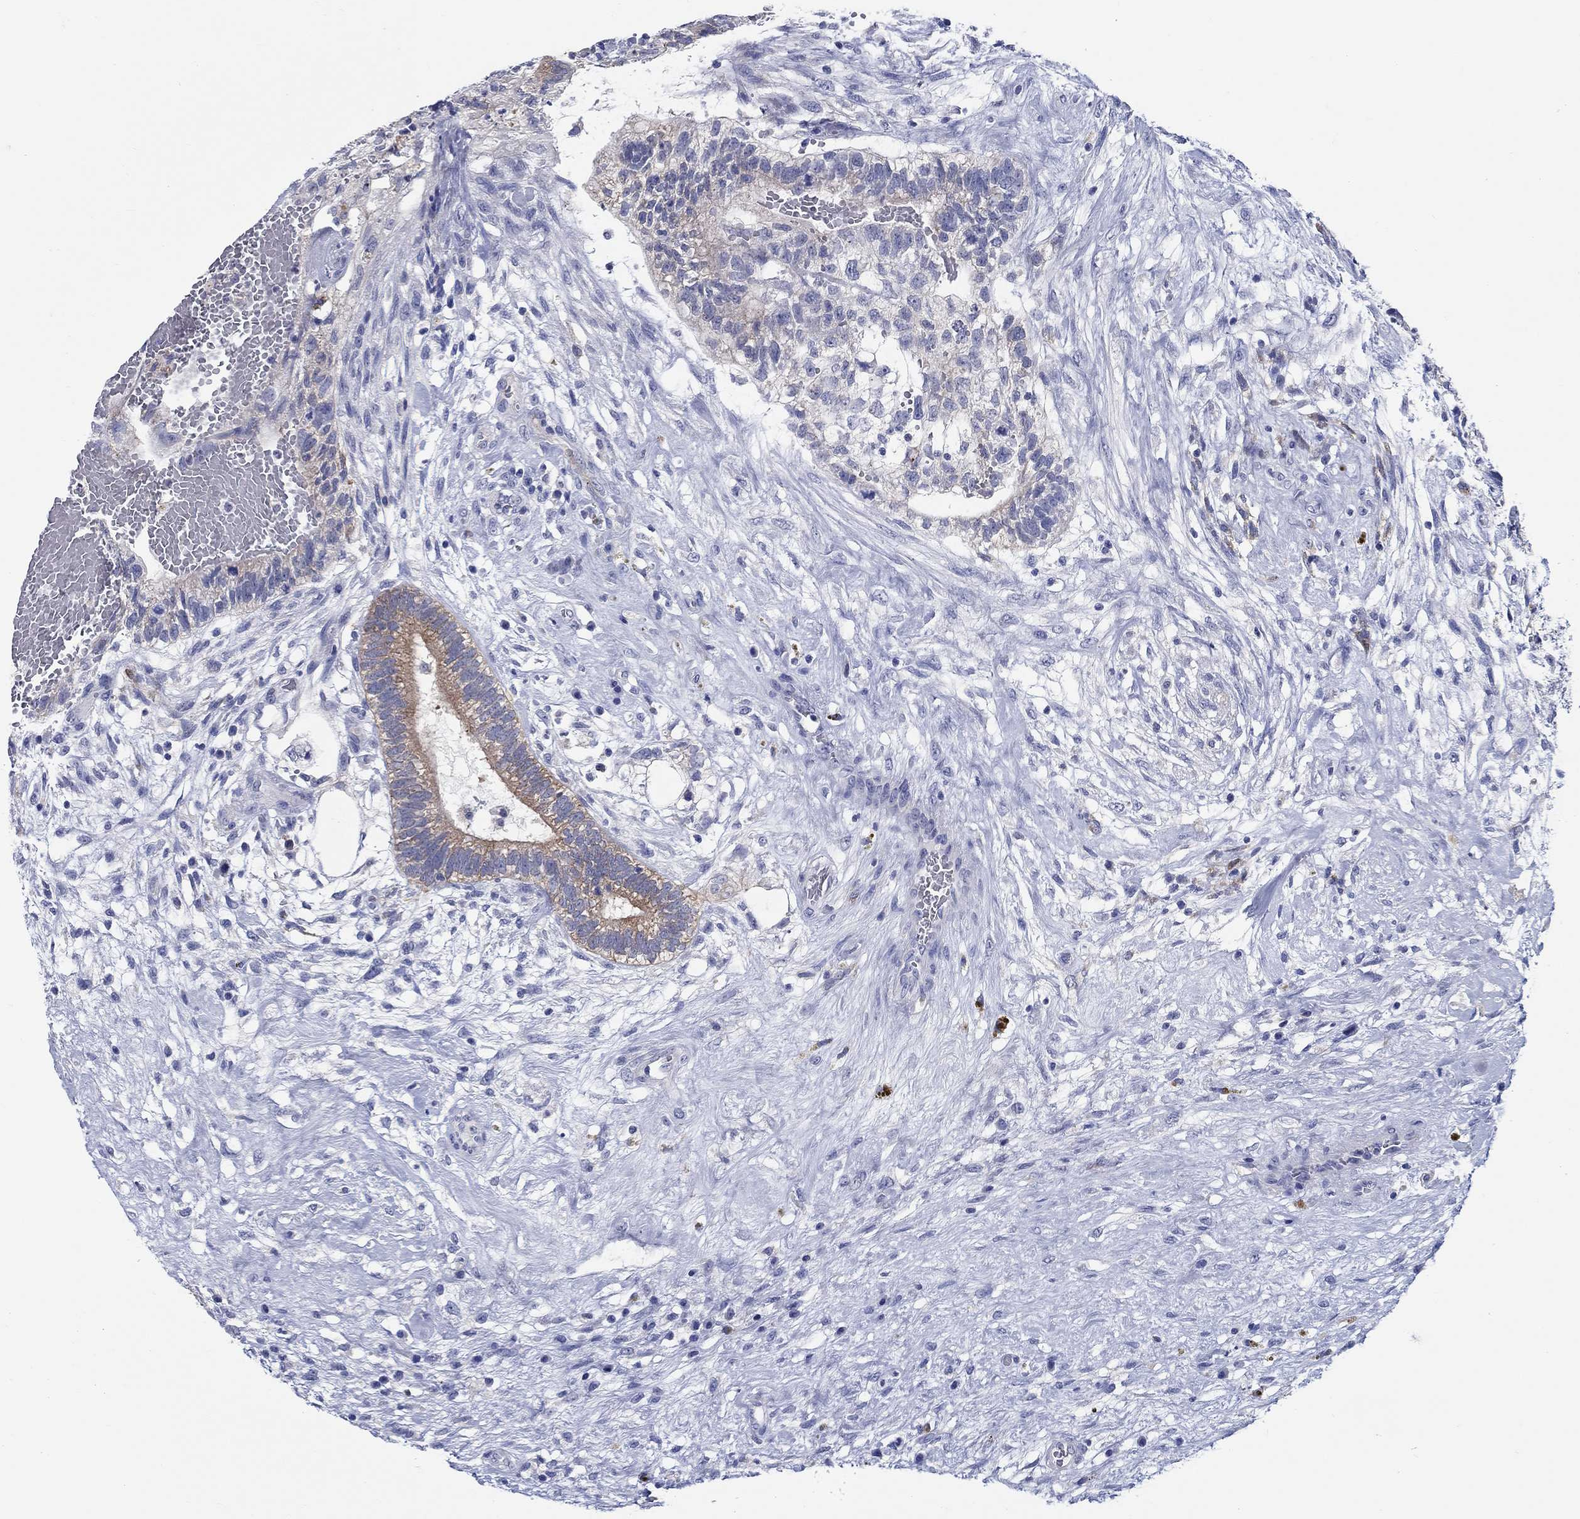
{"staining": {"intensity": "negative", "quantity": "none", "location": "none"}, "tissue": "testis cancer", "cell_type": "Tumor cells", "image_type": "cancer", "snomed": [{"axis": "morphology", "description": "Normal tissue, NOS"}, {"axis": "morphology", "description": "Carcinoma, Embryonal, NOS"}, {"axis": "topography", "description": "Testis"}, {"axis": "topography", "description": "Epididymis"}], "caption": "A histopathology image of human testis cancer is negative for staining in tumor cells. (Stains: DAB (3,3'-diaminobenzidine) immunohistochemistry (IHC) with hematoxylin counter stain, Microscopy: brightfield microscopy at high magnification).", "gene": "RAP1GAP", "patient": {"sex": "male", "age": 32}}